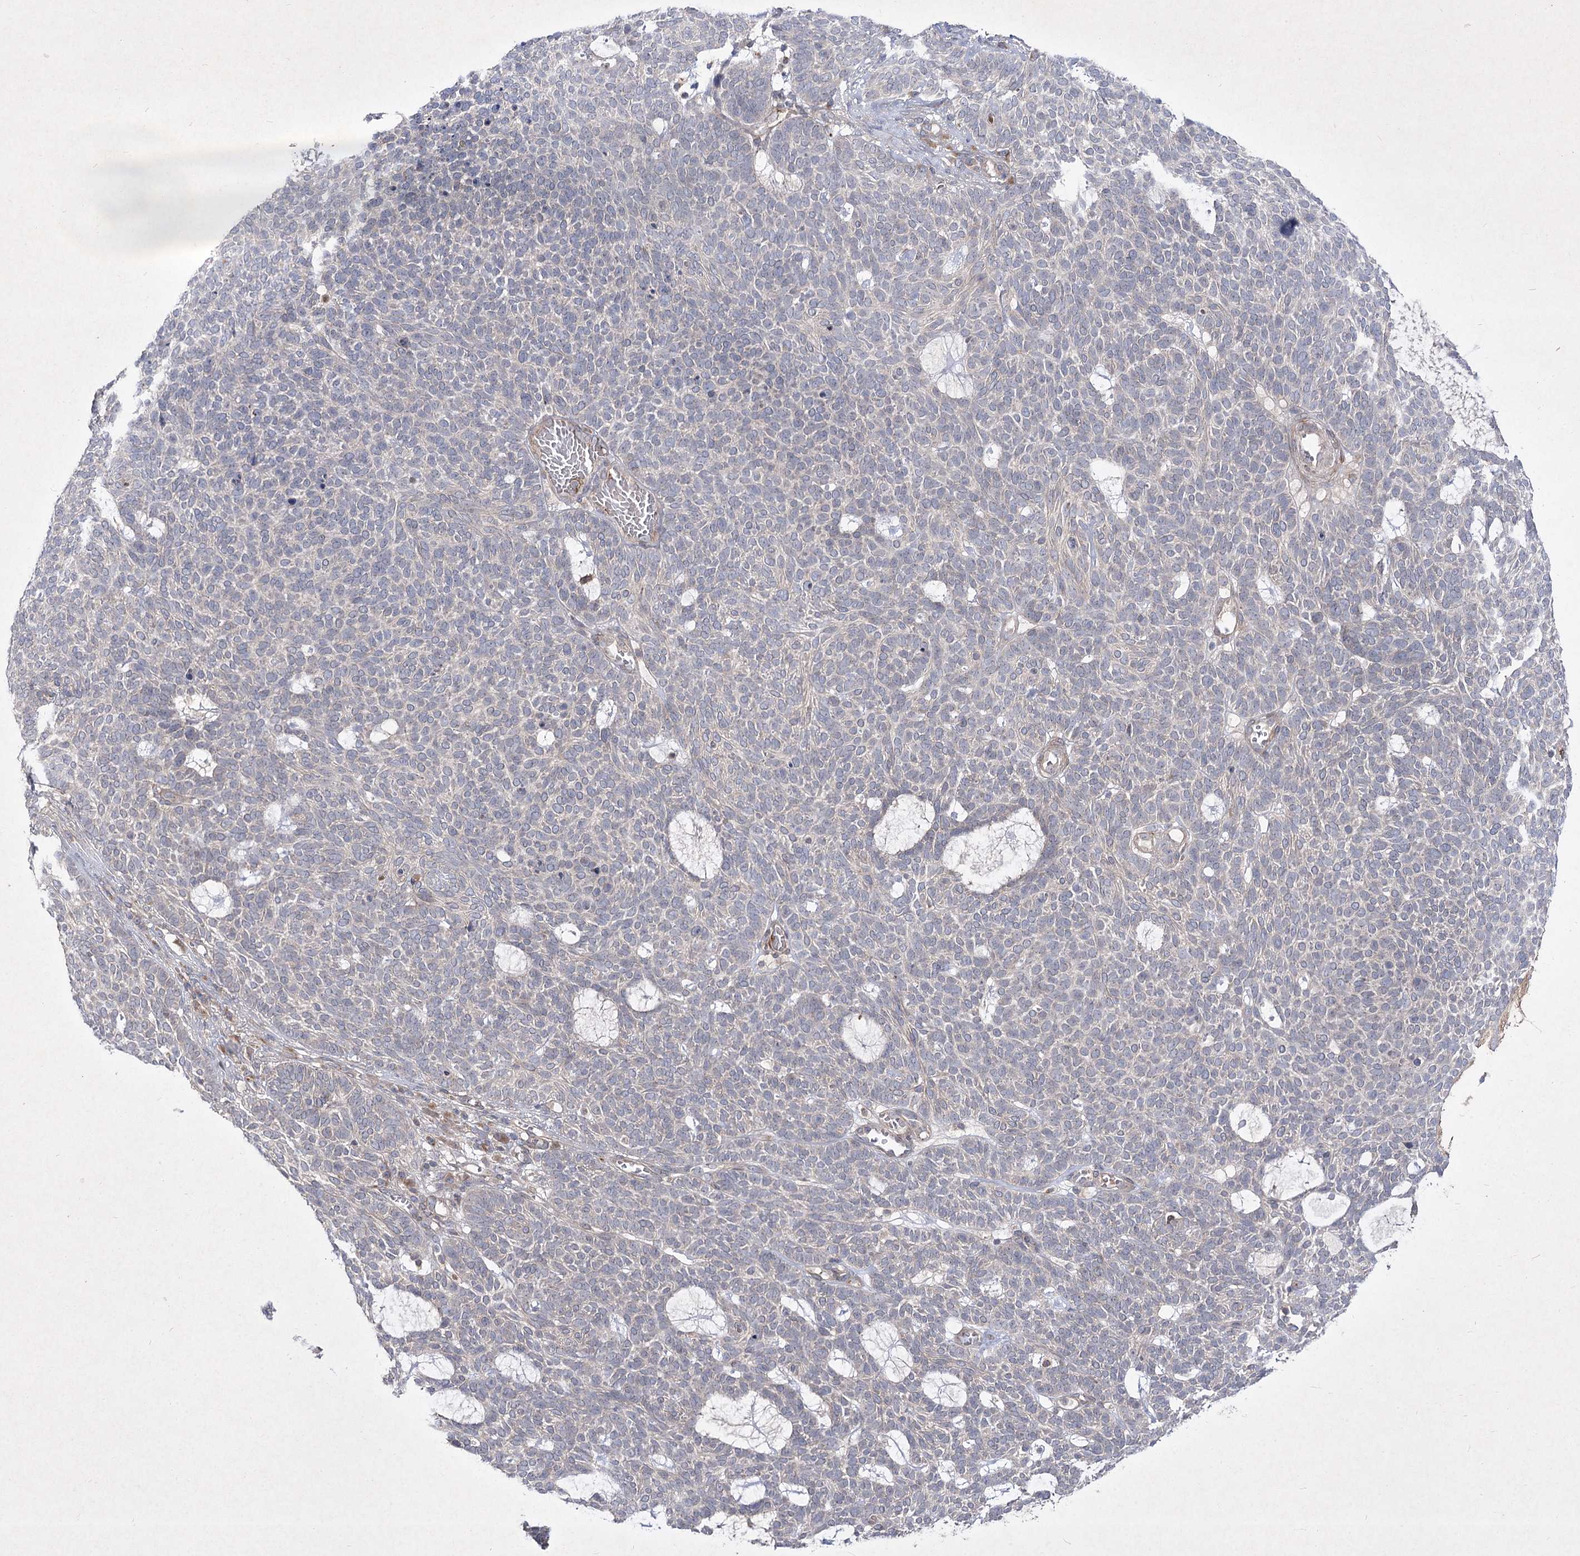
{"staining": {"intensity": "negative", "quantity": "none", "location": "none"}, "tissue": "skin cancer", "cell_type": "Tumor cells", "image_type": "cancer", "snomed": [{"axis": "morphology", "description": "Squamous cell carcinoma, NOS"}, {"axis": "topography", "description": "Skin"}], "caption": "High power microscopy histopathology image of an immunohistochemistry histopathology image of skin cancer, revealing no significant expression in tumor cells.", "gene": "CIB2", "patient": {"sex": "female", "age": 90}}